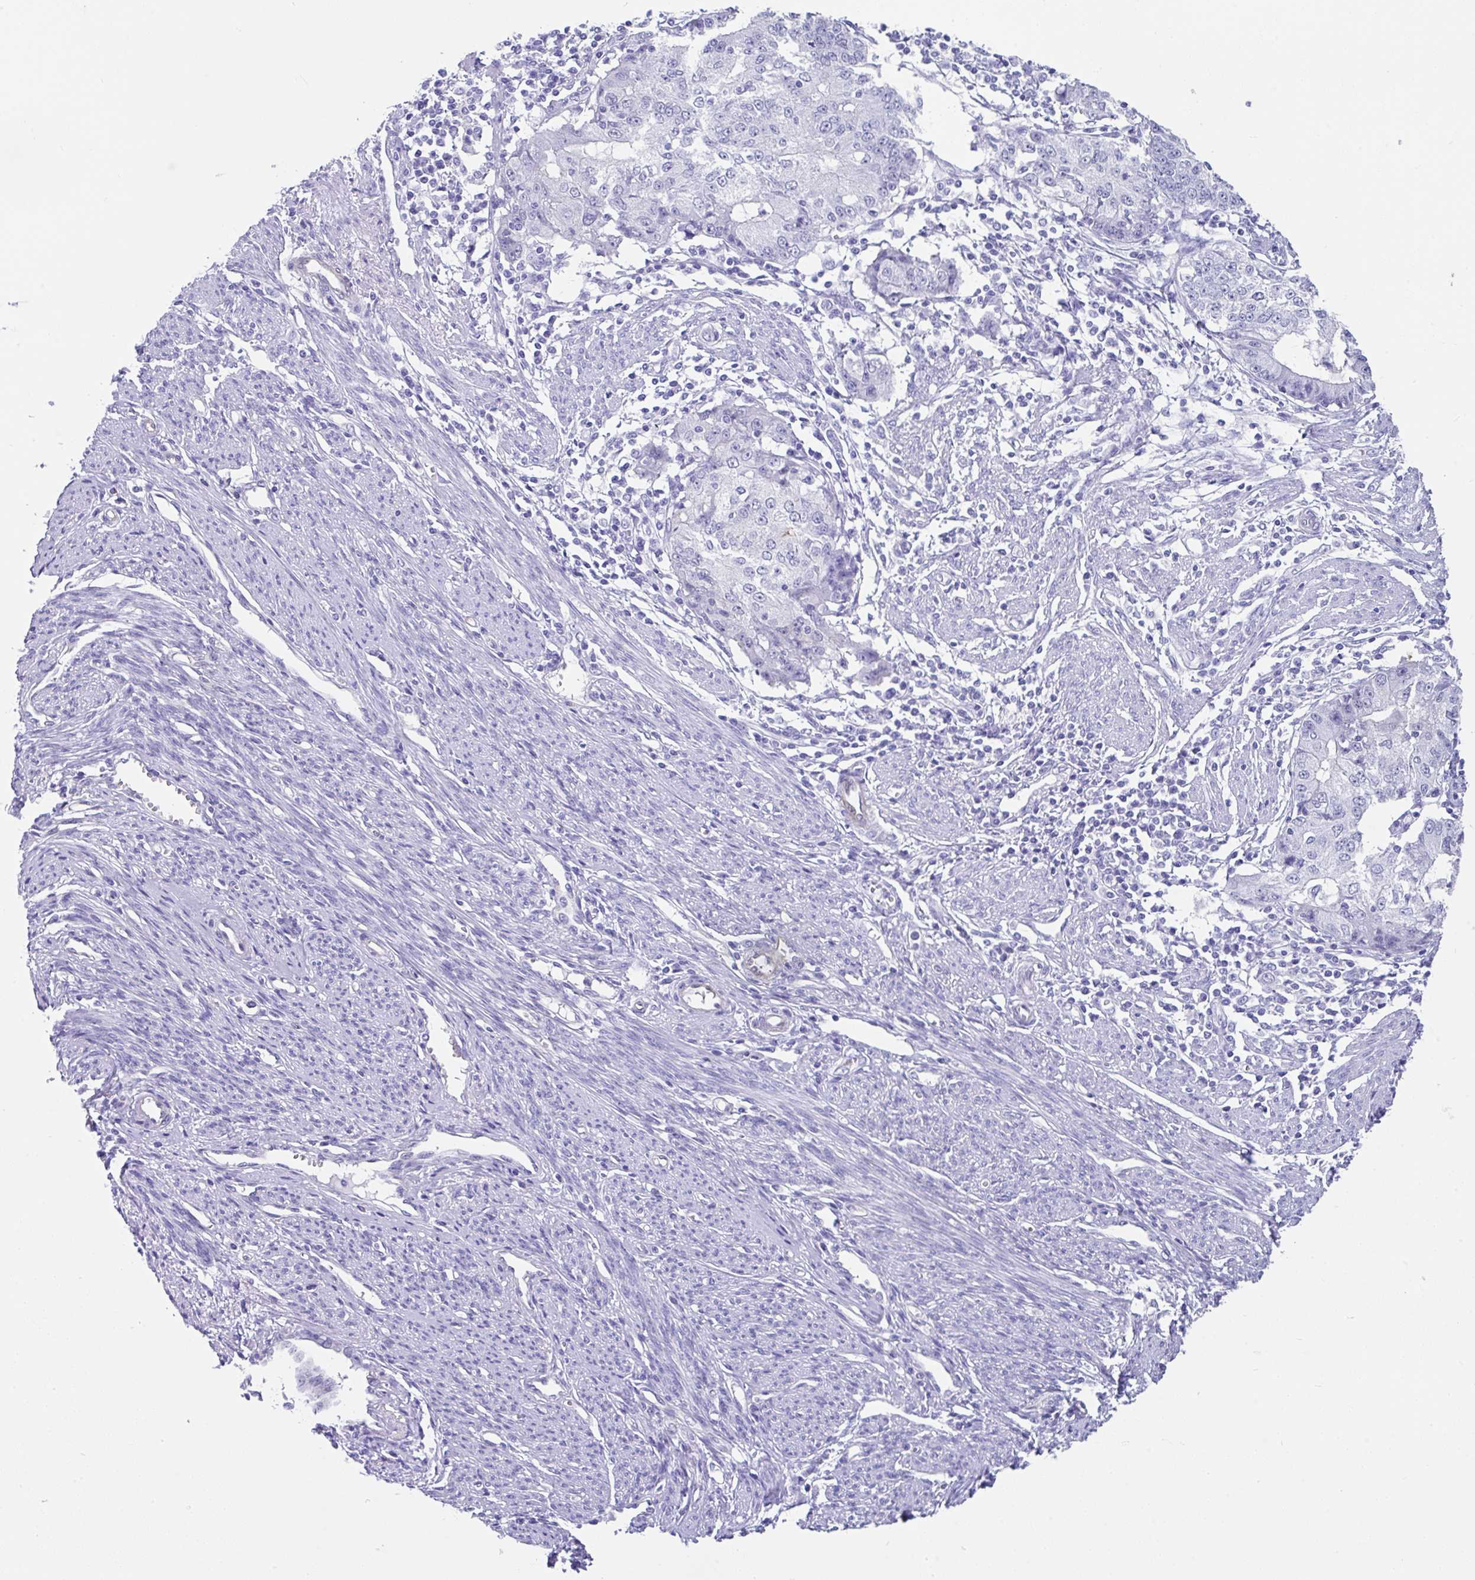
{"staining": {"intensity": "negative", "quantity": "none", "location": "none"}, "tissue": "endometrial cancer", "cell_type": "Tumor cells", "image_type": "cancer", "snomed": [{"axis": "morphology", "description": "Adenocarcinoma, NOS"}, {"axis": "topography", "description": "Endometrium"}], "caption": "Image shows no significant protein expression in tumor cells of endometrial cancer.", "gene": "FAM107A", "patient": {"sex": "female", "age": 56}}